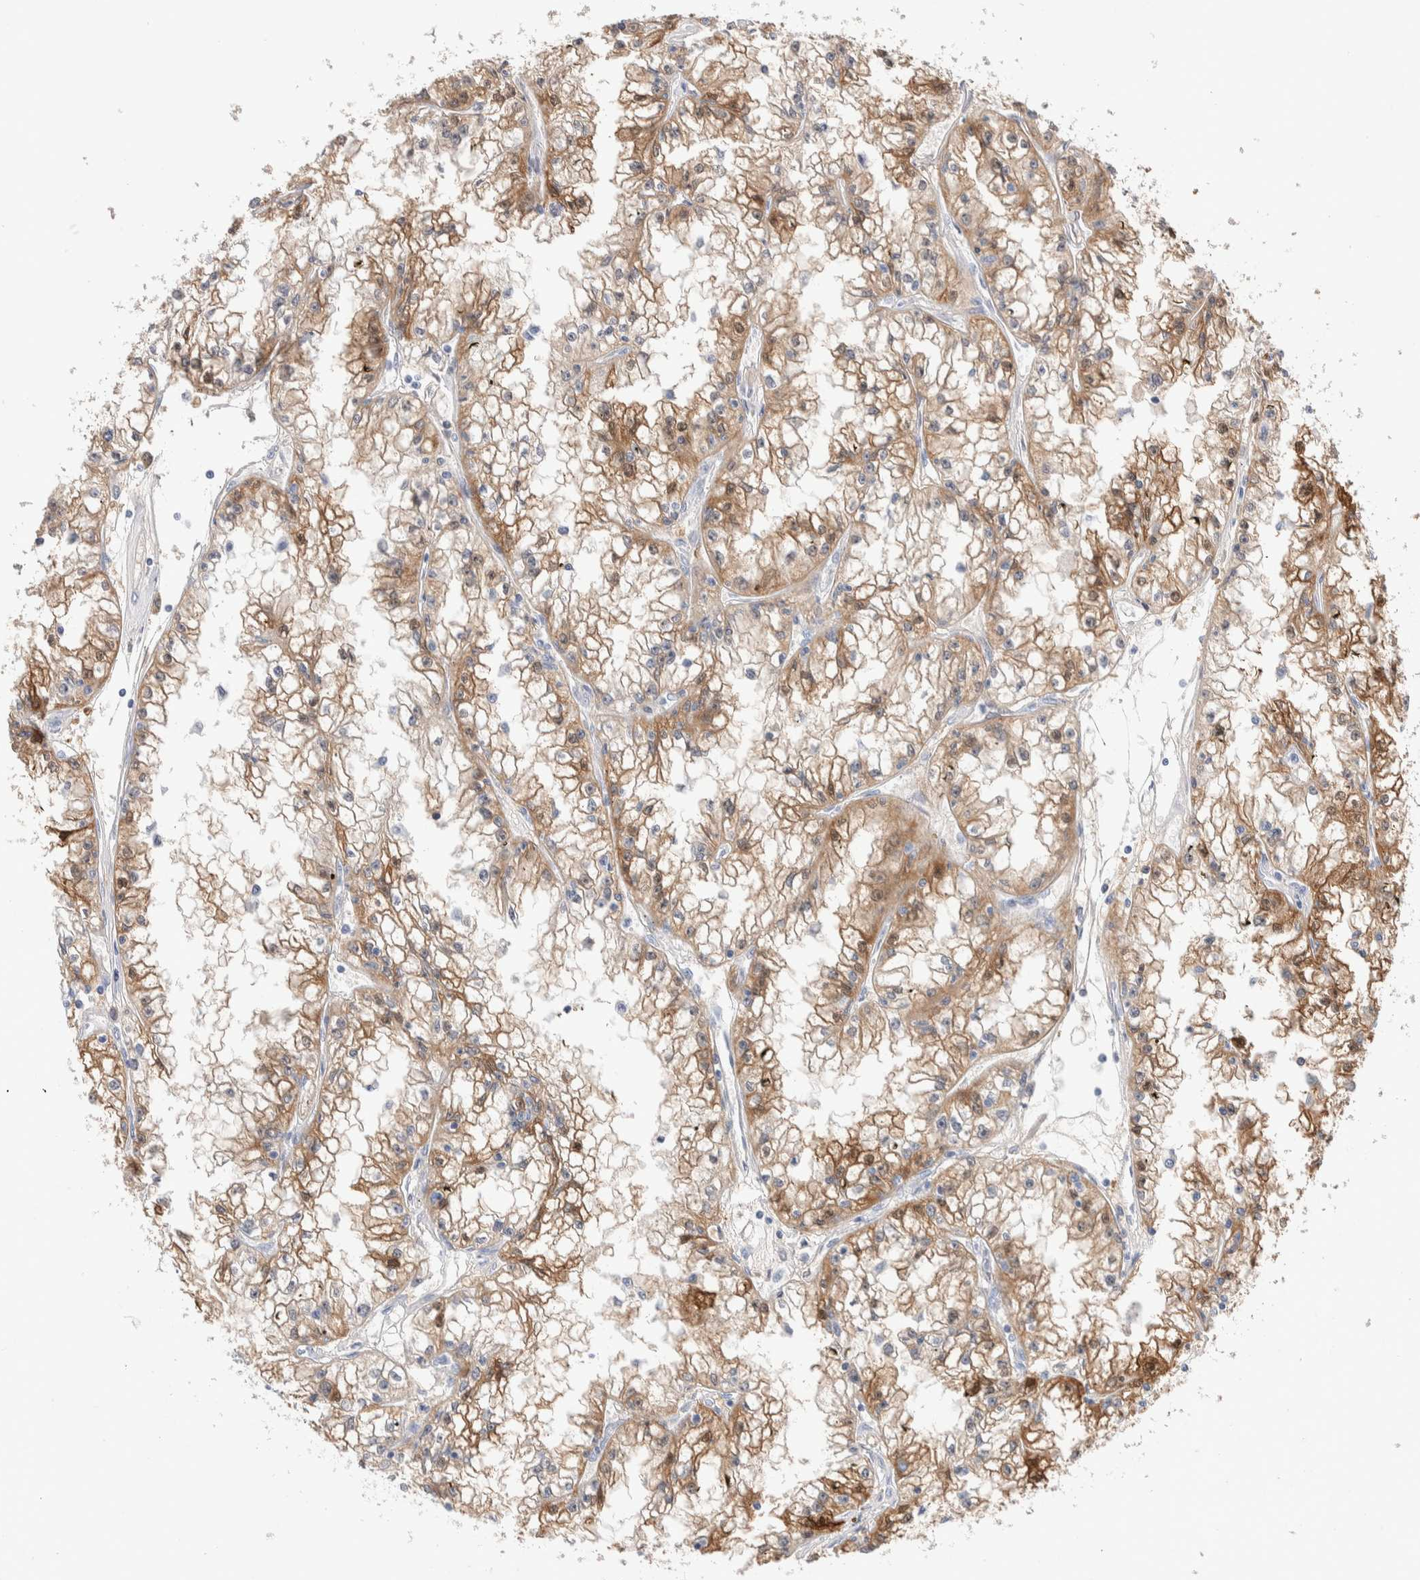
{"staining": {"intensity": "moderate", "quantity": ">75%", "location": "cytoplasmic/membranous"}, "tissue": "renal cancer", "cell_type": "Tumor cells", "image_type": "cancer", "snomed": [{"axis": "morphology", "description": "Adenocarcinoma, NOS"}, {"axis": "topography", "description": "Kidney"}], "caption": "The image displays a brown stain indicating the presence of a protein in the cytoplasmic/membranous of tumor cells in renal adenocarcinoma. (DAB (3,3'-diaminobenzidine) IHC, brown staining for protein, blue staining for nuclei).", "gene": "GDA", "patient": {"sex": "male", "age": 56}}